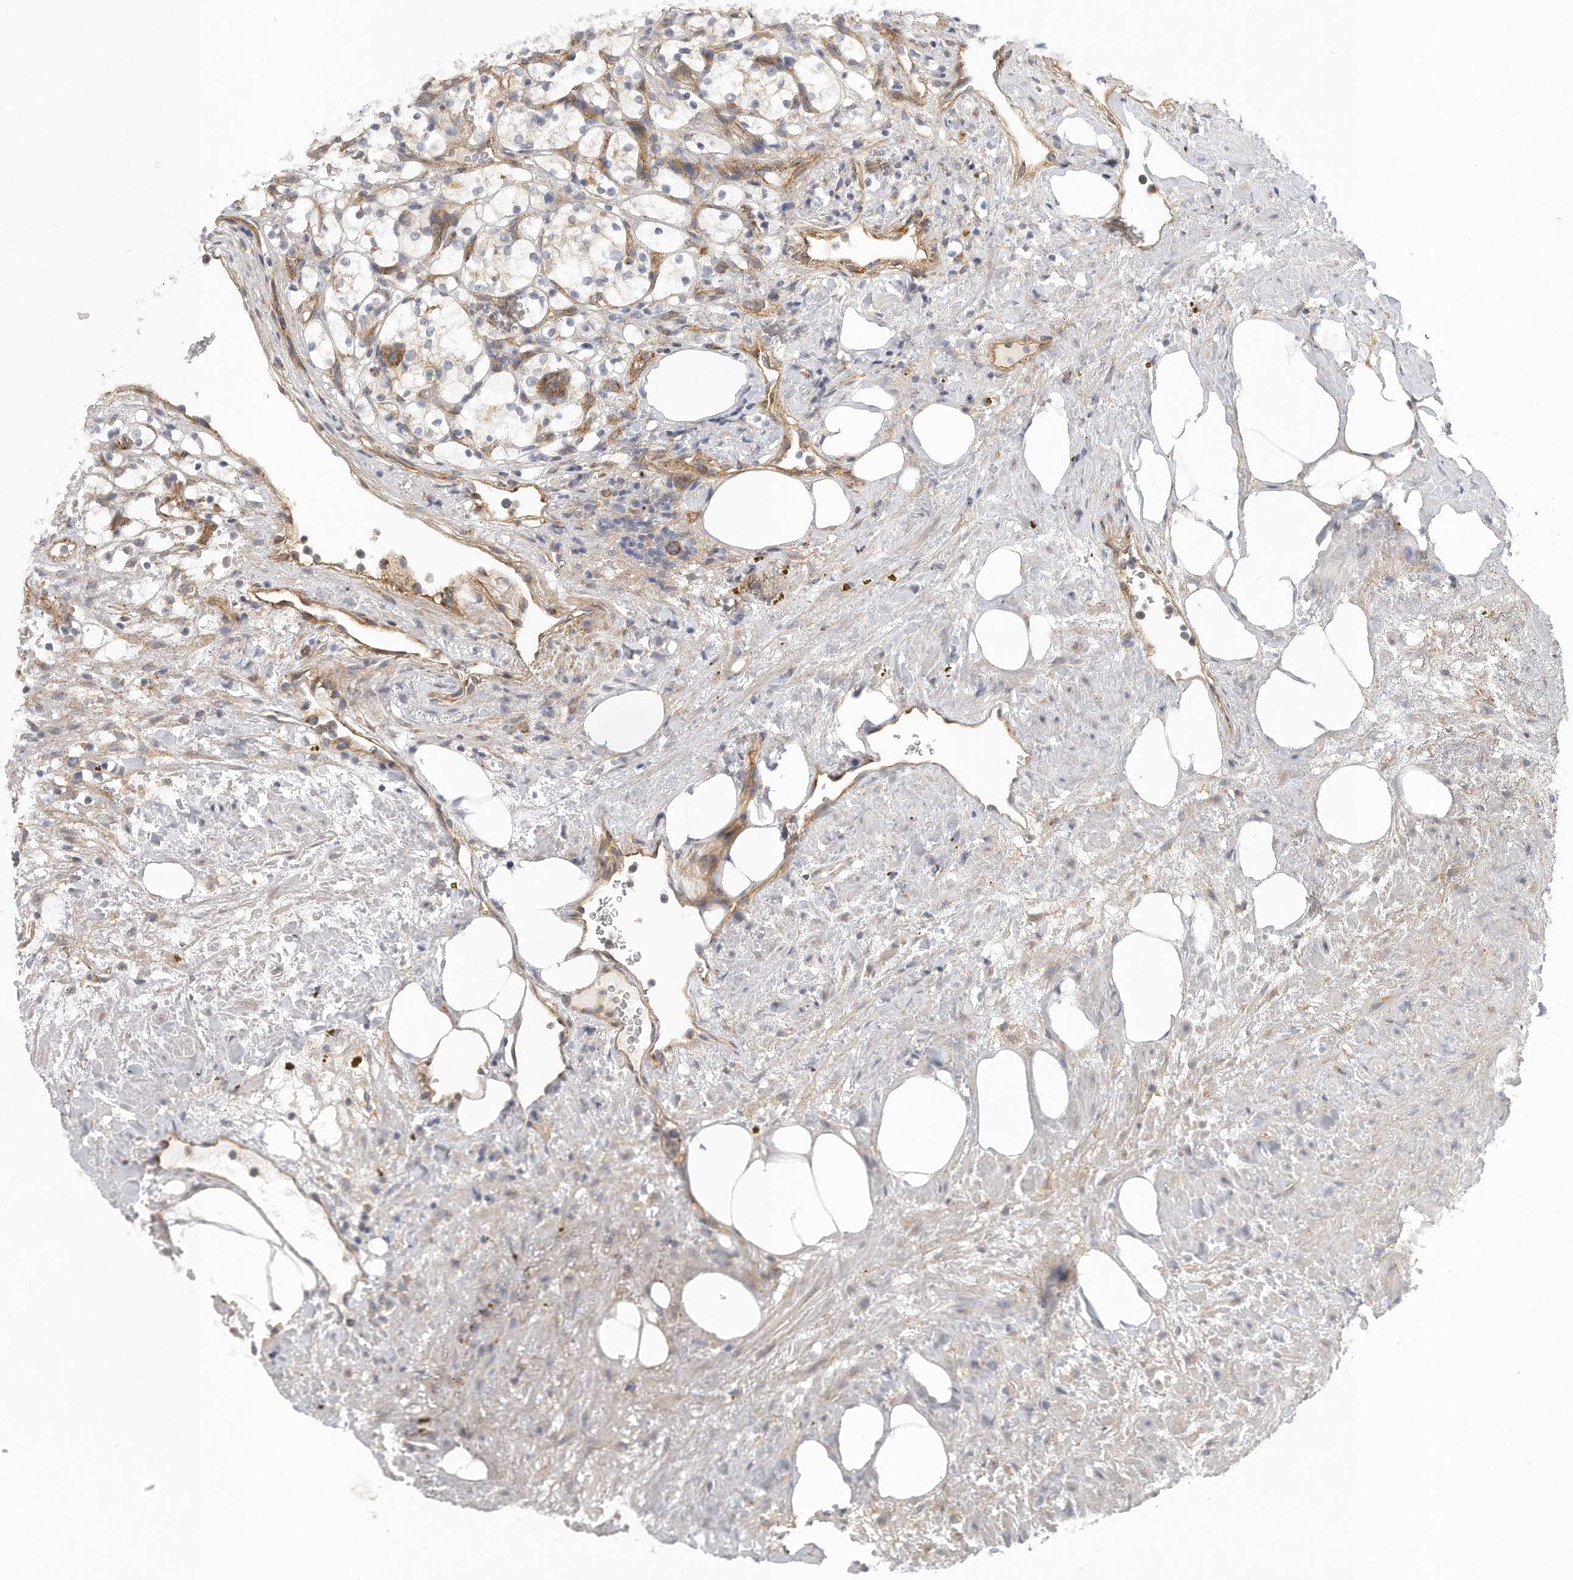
{"staining": {"intensity": "negative", "quantity": "none", "location": "none"}, "tissue": "renal cancer", "cell_type": "Tumor cells", "image_type": "cancer", "snomed": [{"axis": "morphology", "description": "Adenocarcinoma, NOS"}, {"axis": "topography", "description": "Kidney"}], "caption": "This is an IHC photomicrograph of human renal cancer (adenocarcinoma). There is no staining in tumor cells.", "gene": "MTERF4", "patient": {"sex": "female", "age": 69}}